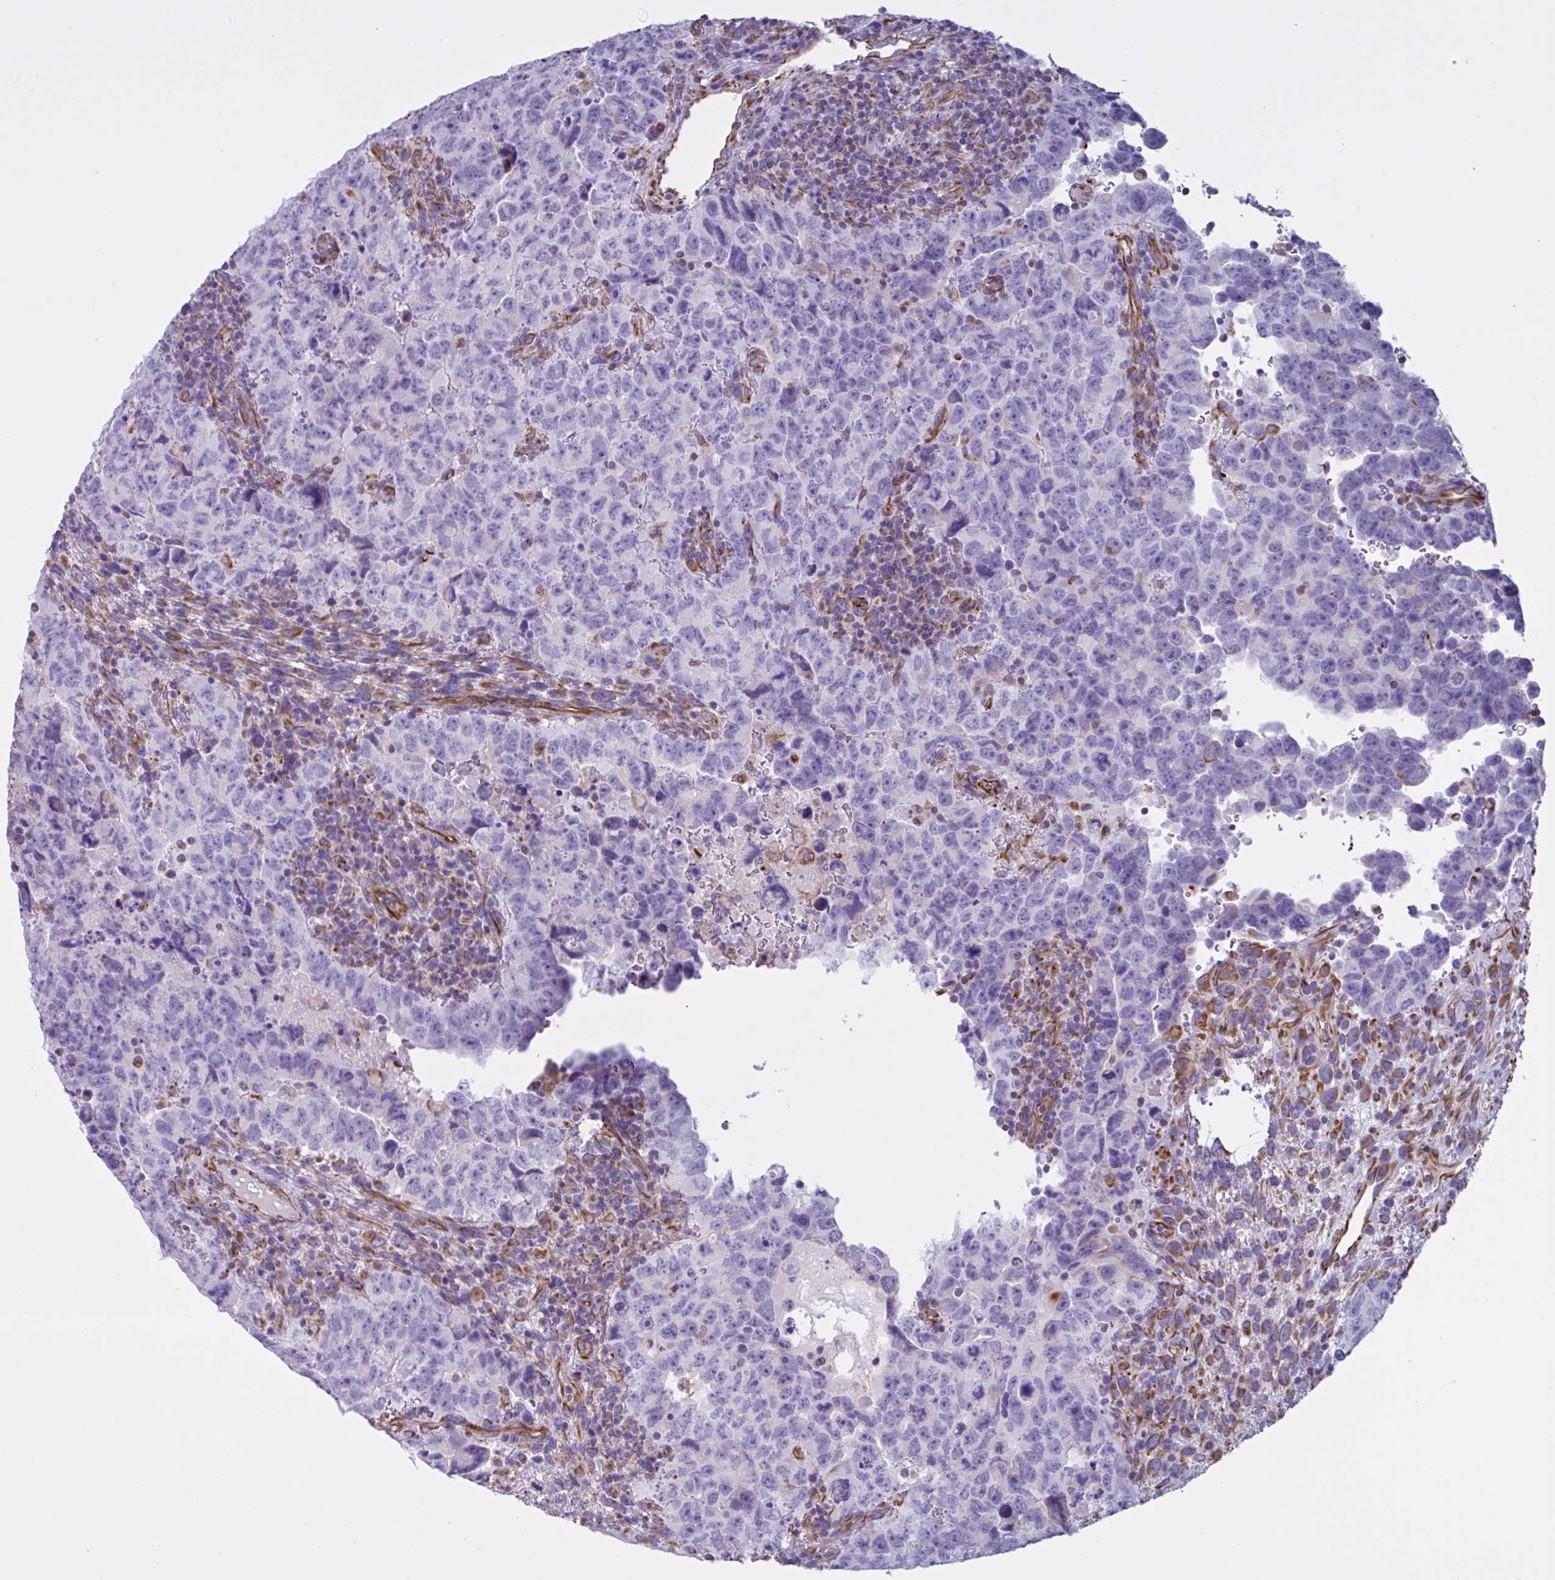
{"staining": {"intensity": "negative", "quantity": "none", "location": "none"}, "tissue": "testis cancer", "cell_type": "Tumor cells", "image_type": "cancer", "snomed": [{"axis": "morphology", "description": "Carcinoma, Embryonal, NOS"}, {"axis": "topography", "description": "Testis"}], "caption": "Testis cancer (embryonal carcinoma) was stained to show a protein in brown. There is no significant expression in tumor cells.", "gene": "TMEM86B", "patient": {"sex": "male", "age": 24}}